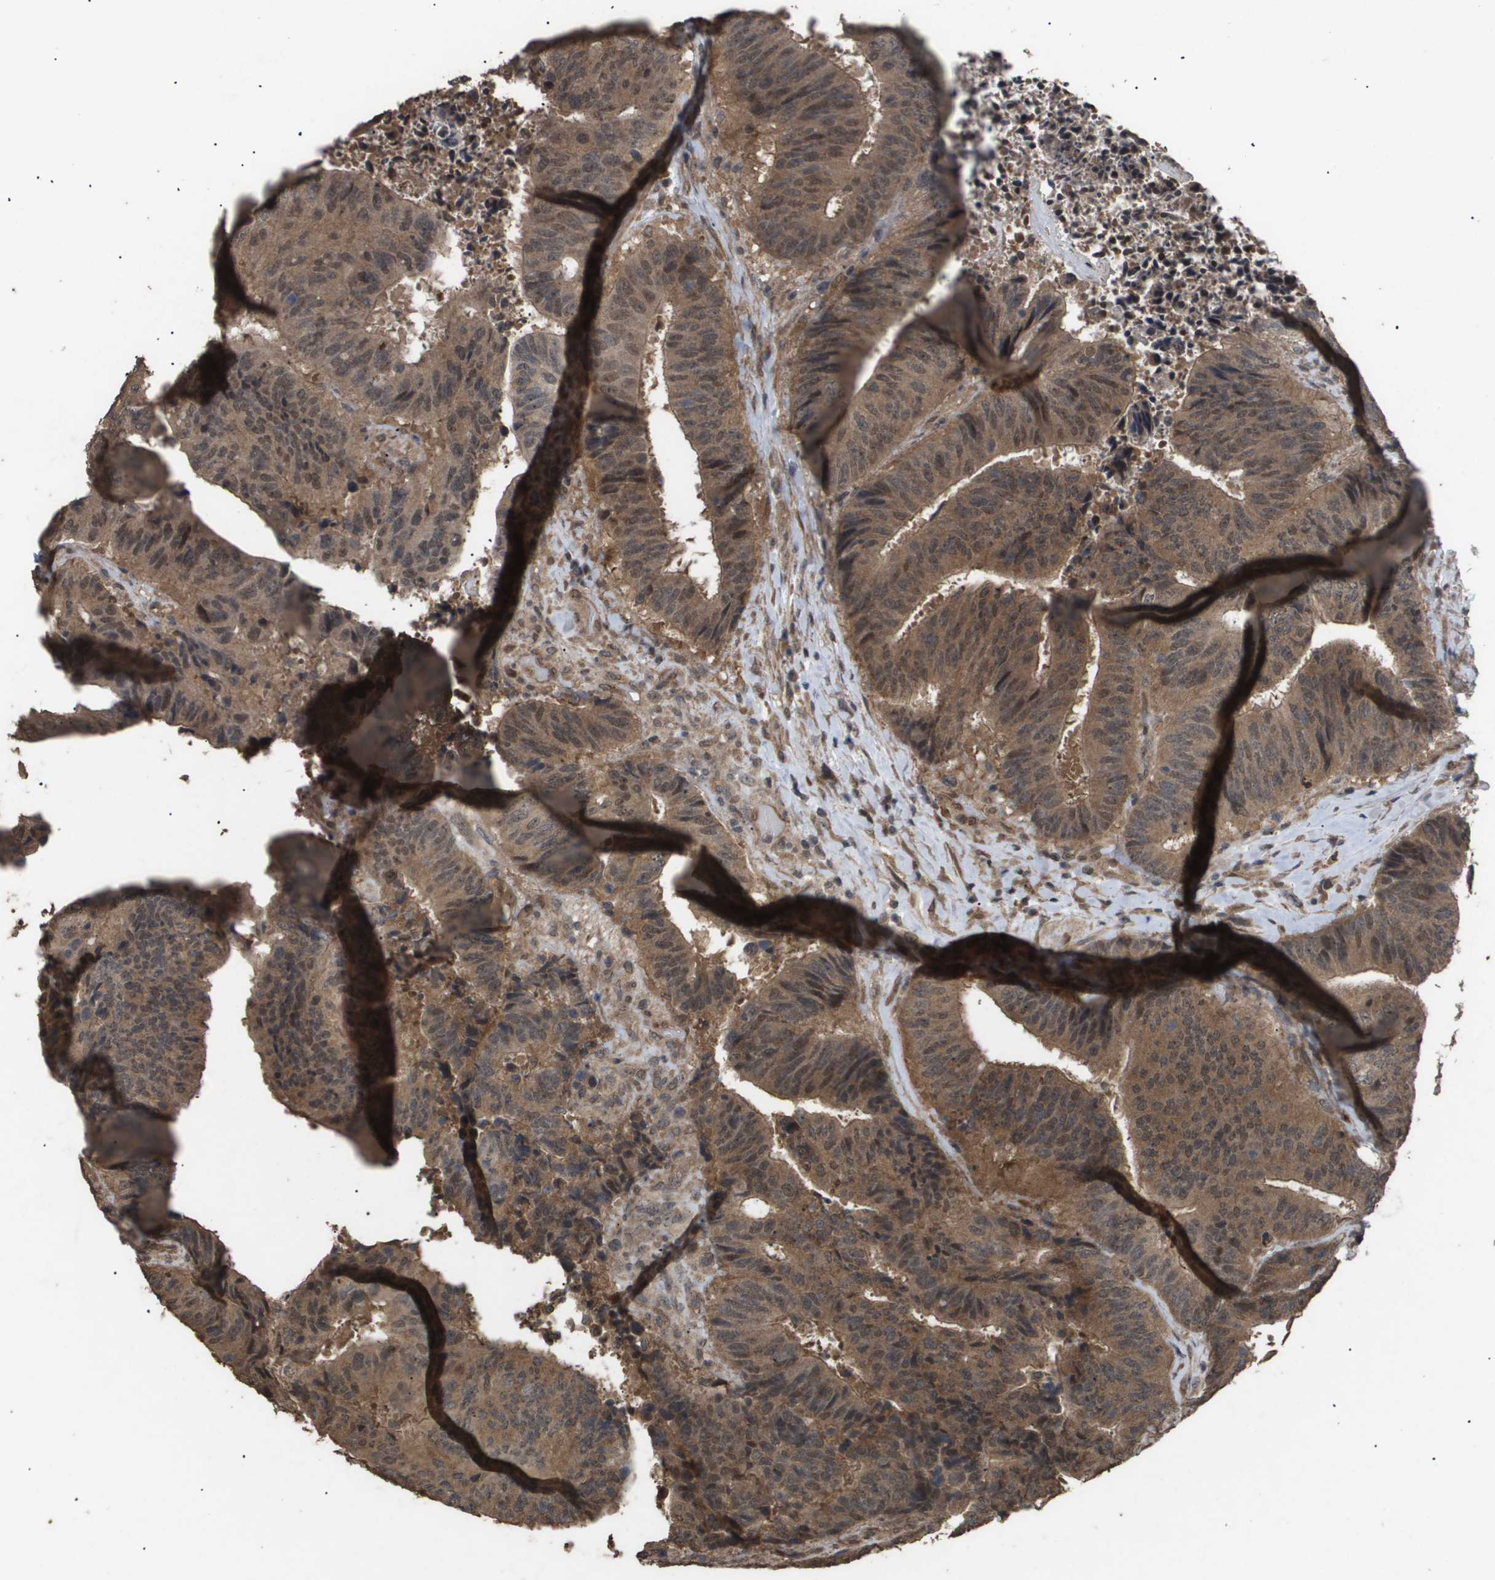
{"staining": {"intensity": "moderate", "quantity": ">75%", "location": "cytoplasmic/membranous"}, "tissue": "colorectal cancer", "cell_type": "Tumor cells", "image_type": "cancer", "snomed": [{"axis": "morphology", "description": "Adenocarcinoma, NOS"}, {"axis": "topography", "description": "Rectum"}], "caption": "Tumor cells demonstrate moderate cytoplasmic/membranous staining in approximately >75% of cells in colorectal cancer (adenocarcinoma). The staining is performed using DAB brown chromogen to label protein expression. The nuclei are counter-stained blue using hematoxylin.", "gene": "CUL5", "patient": {"sex": "male", "age": 72}}